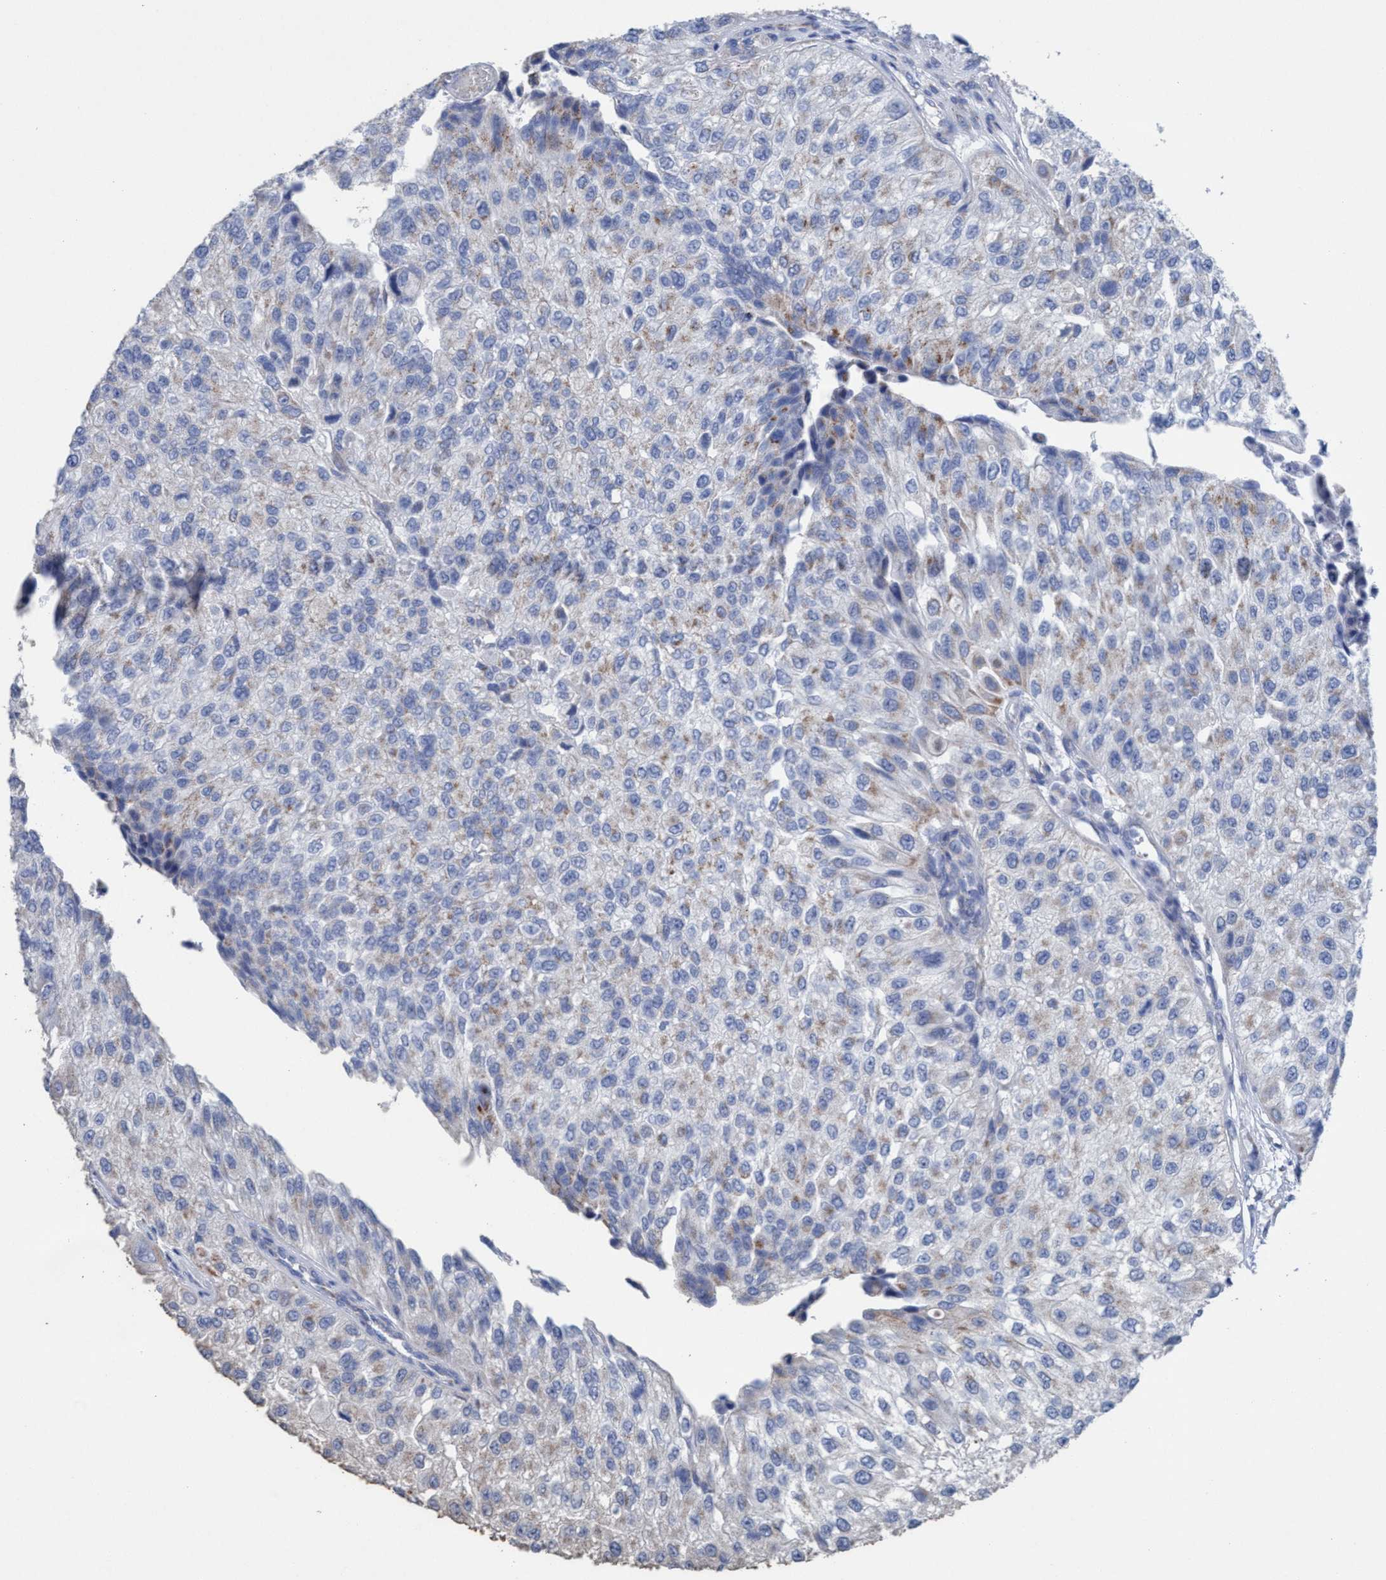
{"staining": {"intensity": "weak", "quantity": "<25%", "location": "cytoplasmic/membranous"}, "tissue": "urothelial cancer", "cell_type": "Tumor cells", "image_type": "cancer", "snomed": [{"axis": "morphology", "description": "Urothelial carcinoma, High grade"}, {"axis": "topography", "description": "Kidney"}, {"axis": "topography", "description": "Urinary bladder"}], "caption": "Tumor cells show no significant positivity in high-grade urothelial carcinoma. The staining is performed using DAB brown chromogen with nuclei counter-stained in using hematoxylin.", "gene": "RSAD1", "patient": {"sex": "male", "age": 77}}